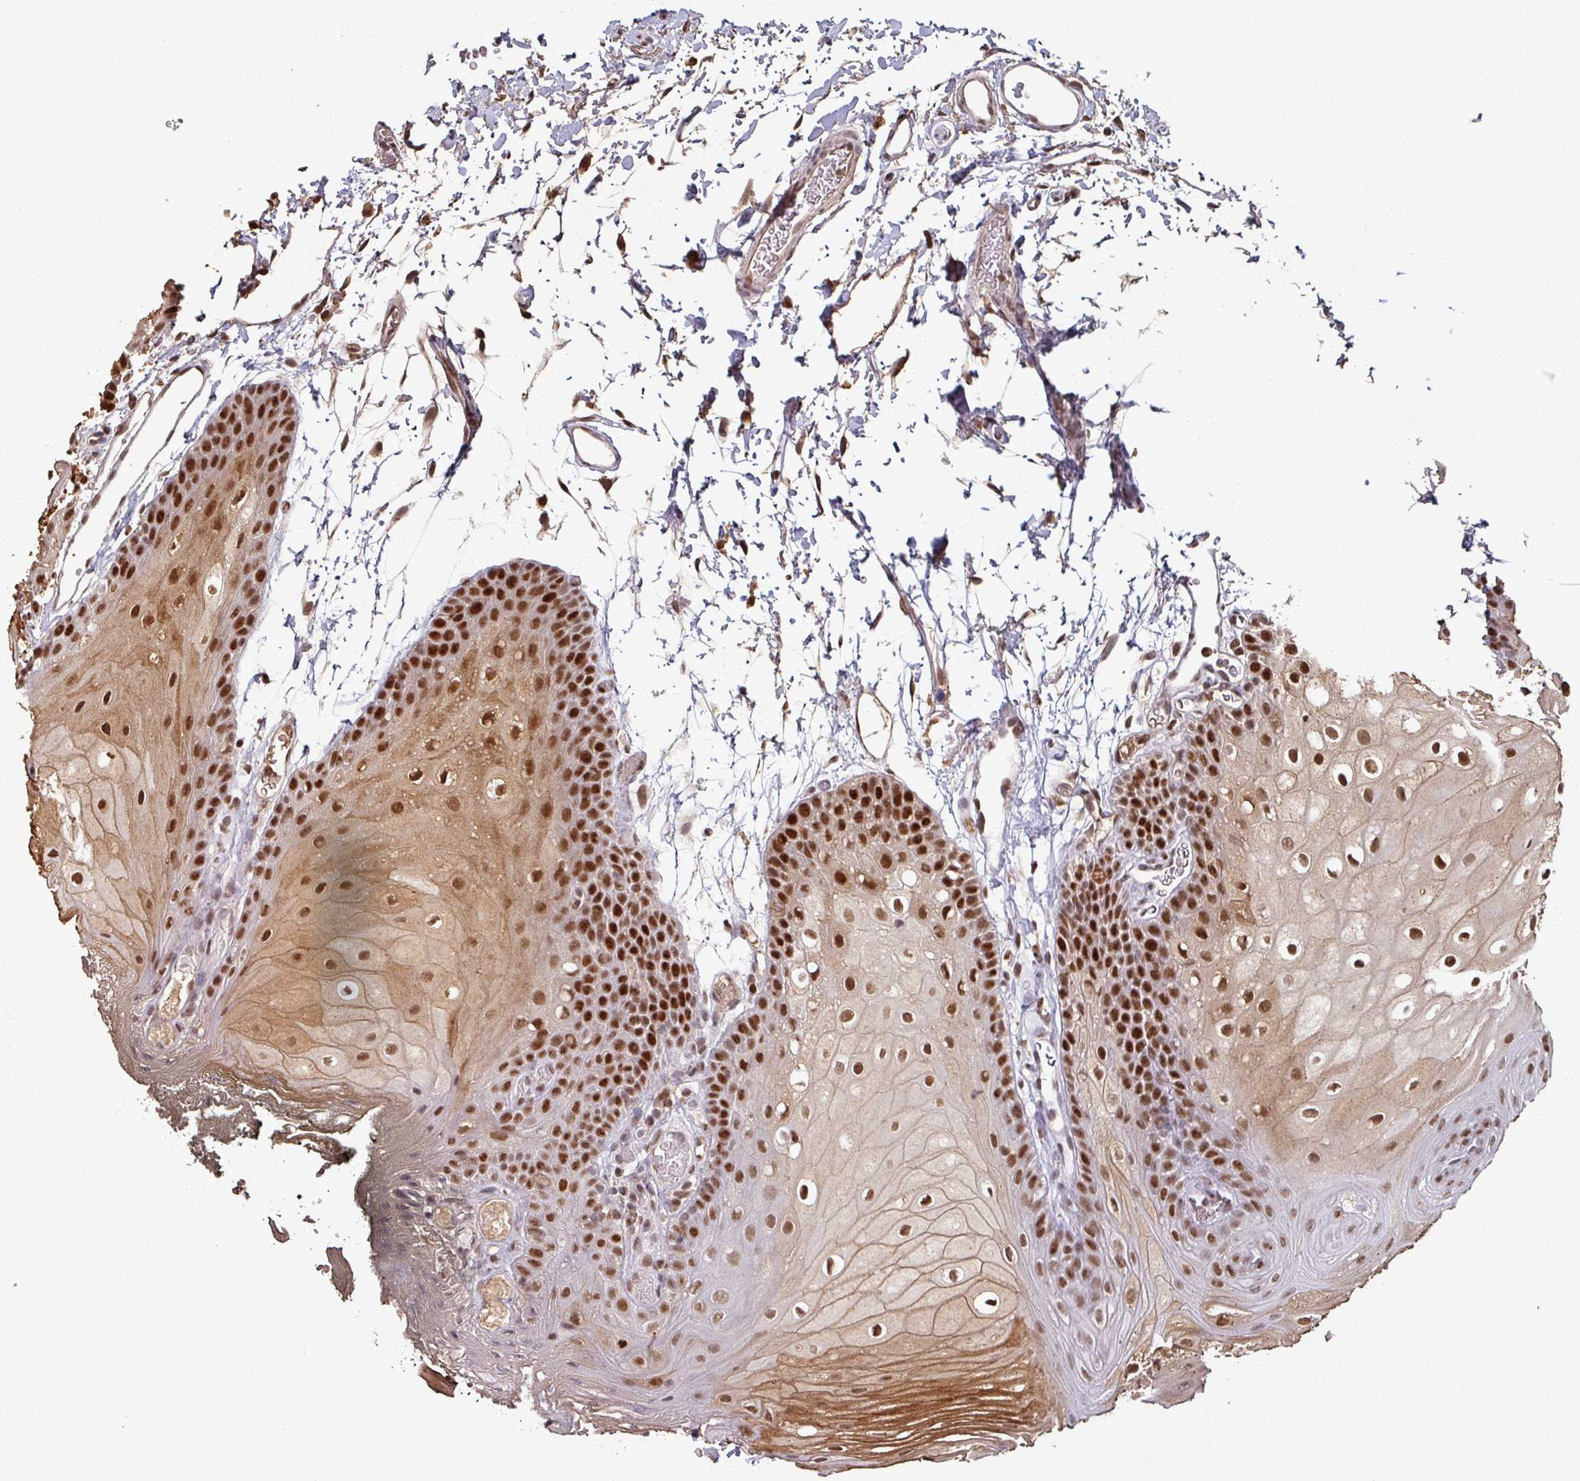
{"staining": {"intensity": "strong", "quantity": ">75%", "location": "cytoplasmic/membranous,nuclear"}, "tissue": "oral mucosa", "cell_type": "Squamous epithelial cells", "image_type": "normal", "snomed": [{"axis": "morphology", "description": "Normal tissue, NOS"}, {"axis": "morphology", "description": "Squamous cell carcinoma, NOS"}, {"axis": "topography", "description": "Oral tissue"}, {"axis": "topography", "description": "Head-Neck"}], "caption": "DAB immunohistochemical staining of benign human oral mucosa shows strong cytoplasmic/membranous,nuclear protein positivity in about >75% of squamous epithelial cells. Immunohistochemistry (ihc) stains the protein in brown and the nuclei are stained blue.", "gene": "POLD1", "patient": {"sex": "female", "age": 81}}